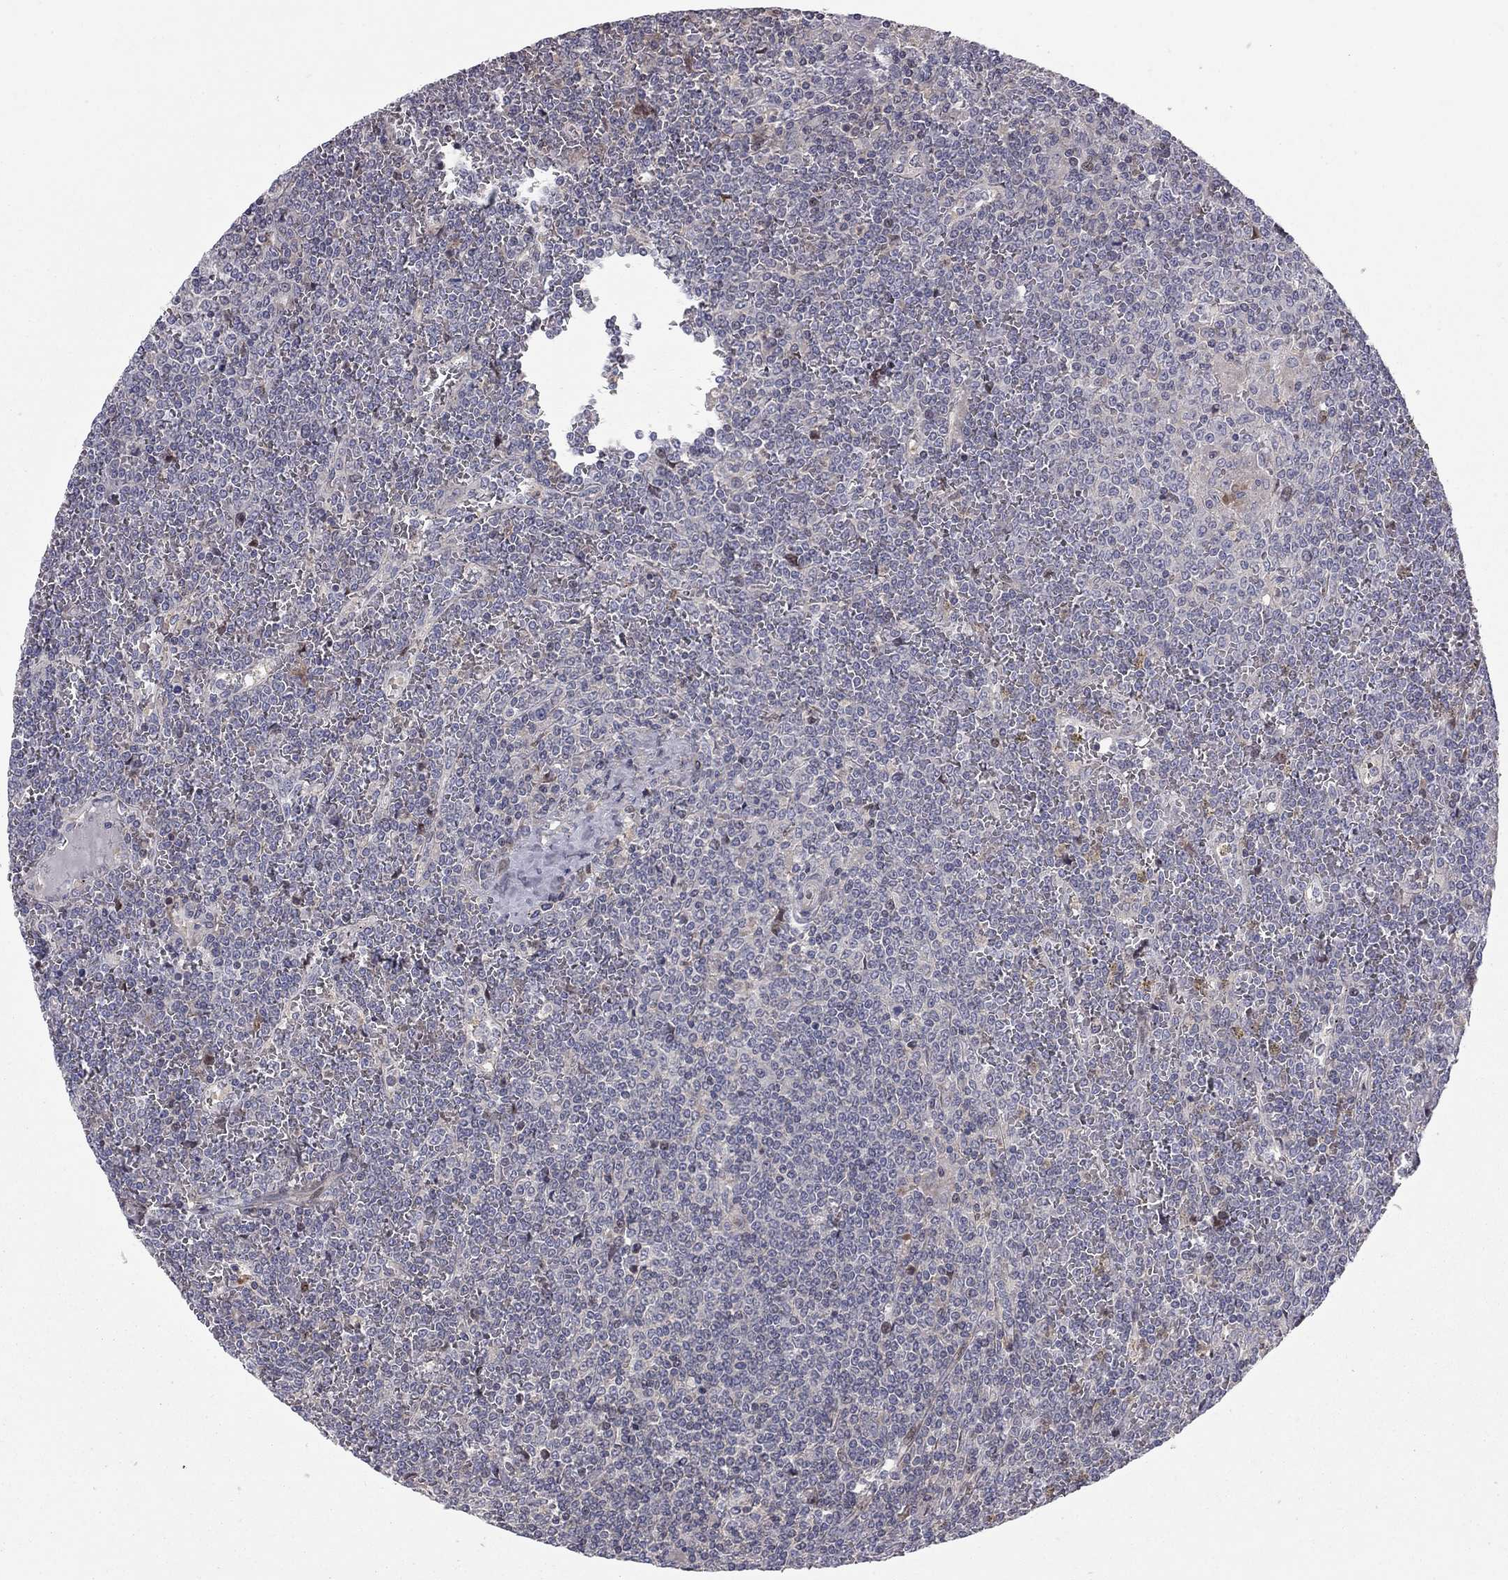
{"staining": {"intensity": "negative", "quantity": "none", "location": "none"}, "tissue": "lymphoma", "cell_type": "Tumor cells", "image_type": "cancer", "snomed": [{"axis": "morphology", "description": "Malignant lymphoma, non-Hodgkin's type, Low grade"}, {"axis": "topography", "description": "Spleen"}], "caption": "High magnification brightfield microscopy of malignant lymphoma, non-Hodgkin's type (low-grade) stained with DAB (brown) and counterstained with hematoxylin (blue): tumor cells show no significant expression. (IHC, brightfield microscopy, high magnification).", "gene": "DUSP7", "patient": {"sex": "female", "age": 19}}